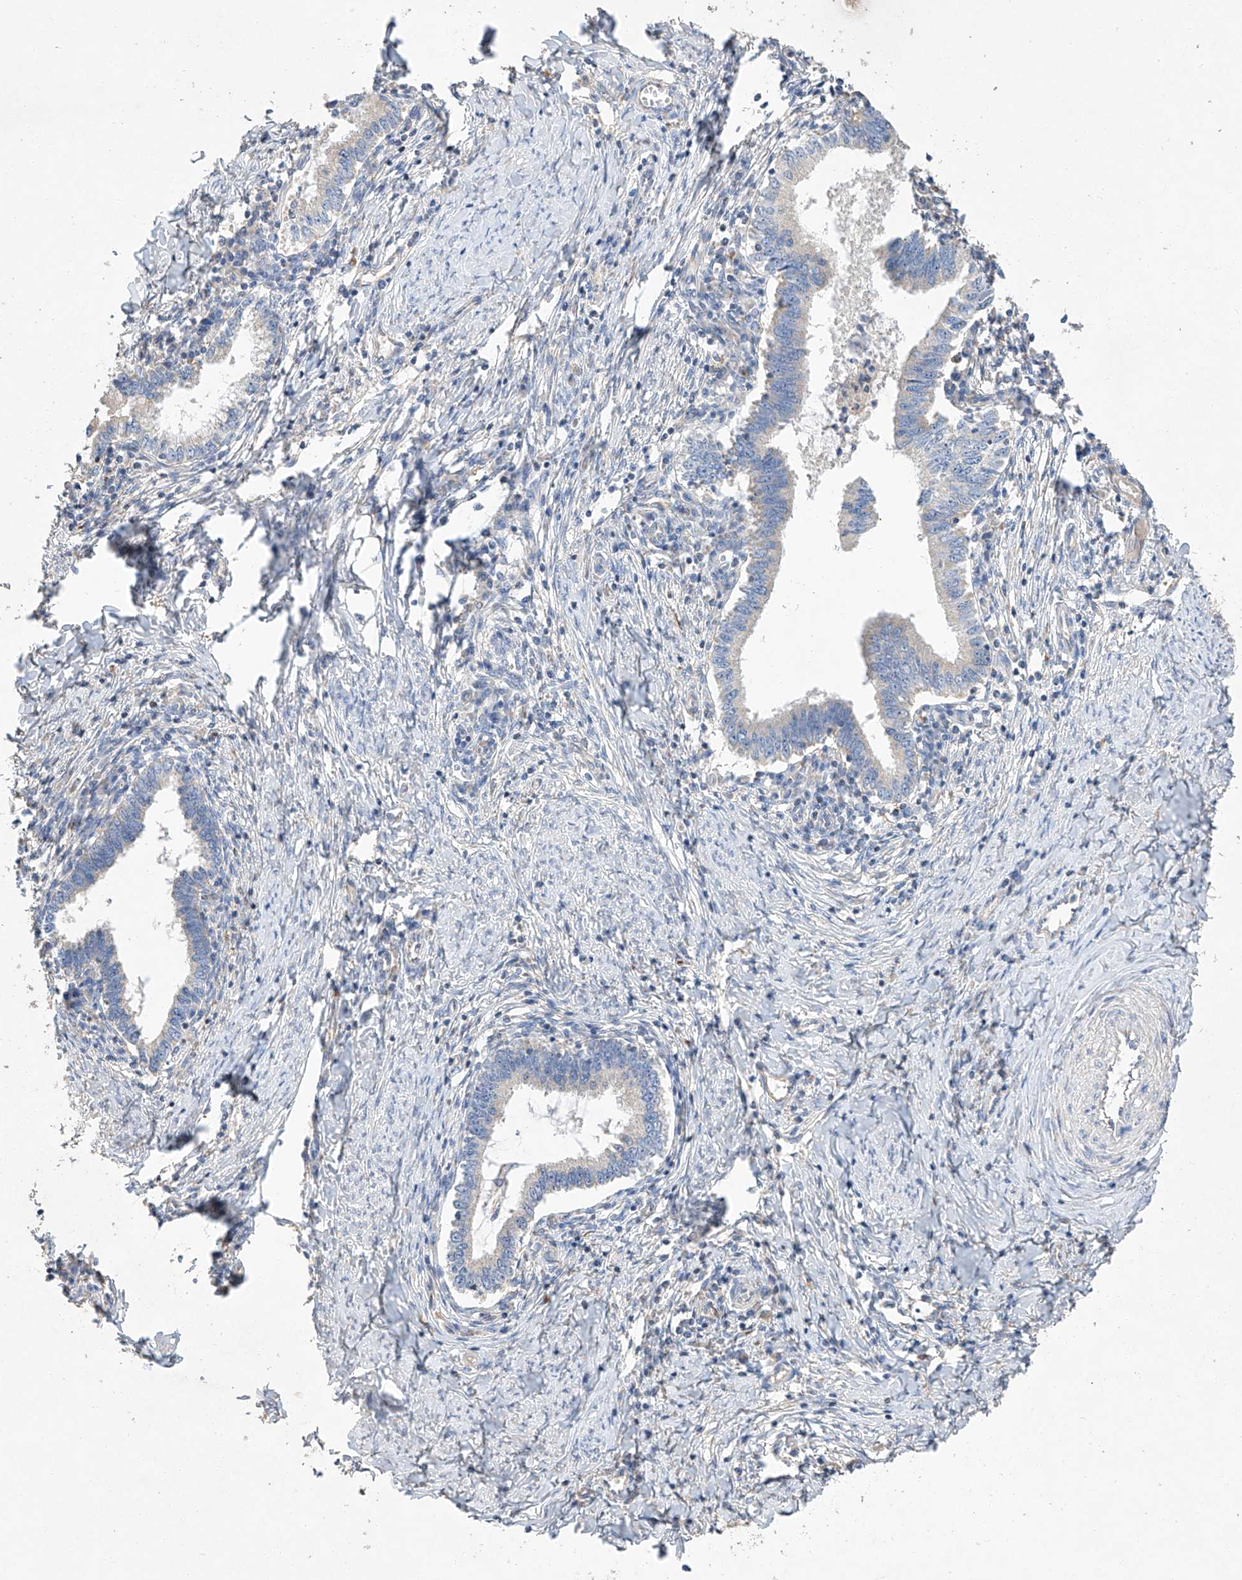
{"staining": {"intensity": "negative", "quantity": "none", "location": "none"}, "tissue": "cervical cancer", "cell_type": "Tumor cells", "image_type": "cancer", "snomed": [{"axis": "morphology", "description": "Adenocarcinoma, NOS"}, {"axis": "topography", "description": "Cervix"}], "caption": "A high-resolution image shows immunohistochemistry (IHC) staining of cervical adenocarcinoma, which exhibits no significant expression in tumor cells.", "gene": "AMD1", "patient": {"sex": "female", "age": 36}}